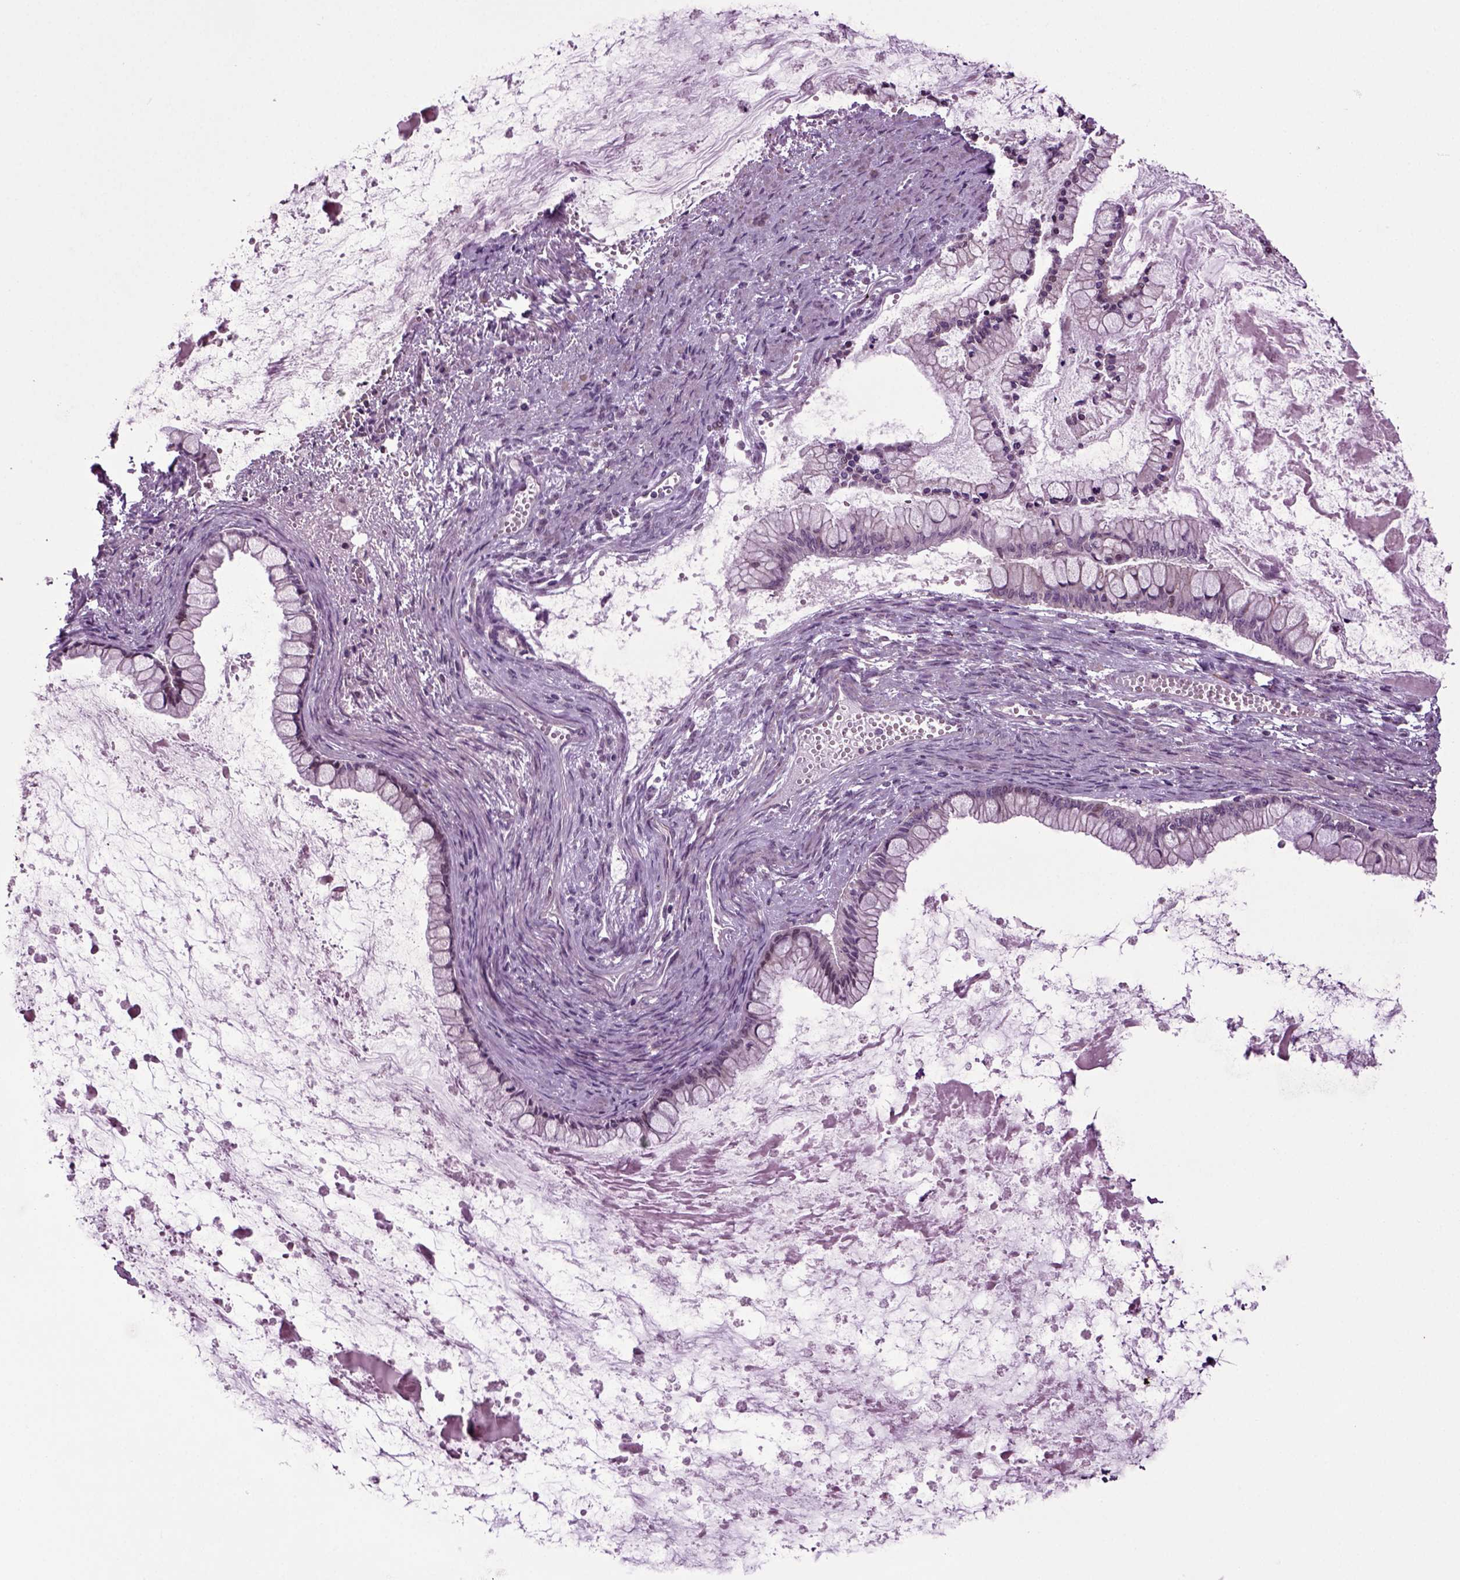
{"staining": {"intensity": "negative", "quantity": "none", "location": "none"}, "tissue": "ovarian cancer", "cell_type": "Tumor cells", "image_type": "cancer", "snomed": [{"axis": "morphology", "description": "Cystadenocarcinoma, mucinous, NOS"}, {"axis": "topography", "description": "Ovary"}], "caption": "Immunohistochemistry (IHC) of ovarian cancer demonstrates no expression in tumor cells. (Brightfield microscopy of DAB IHC at high magnification).", "gene": "HAGHL", "patient": {"sex": "female", "age": 67}}